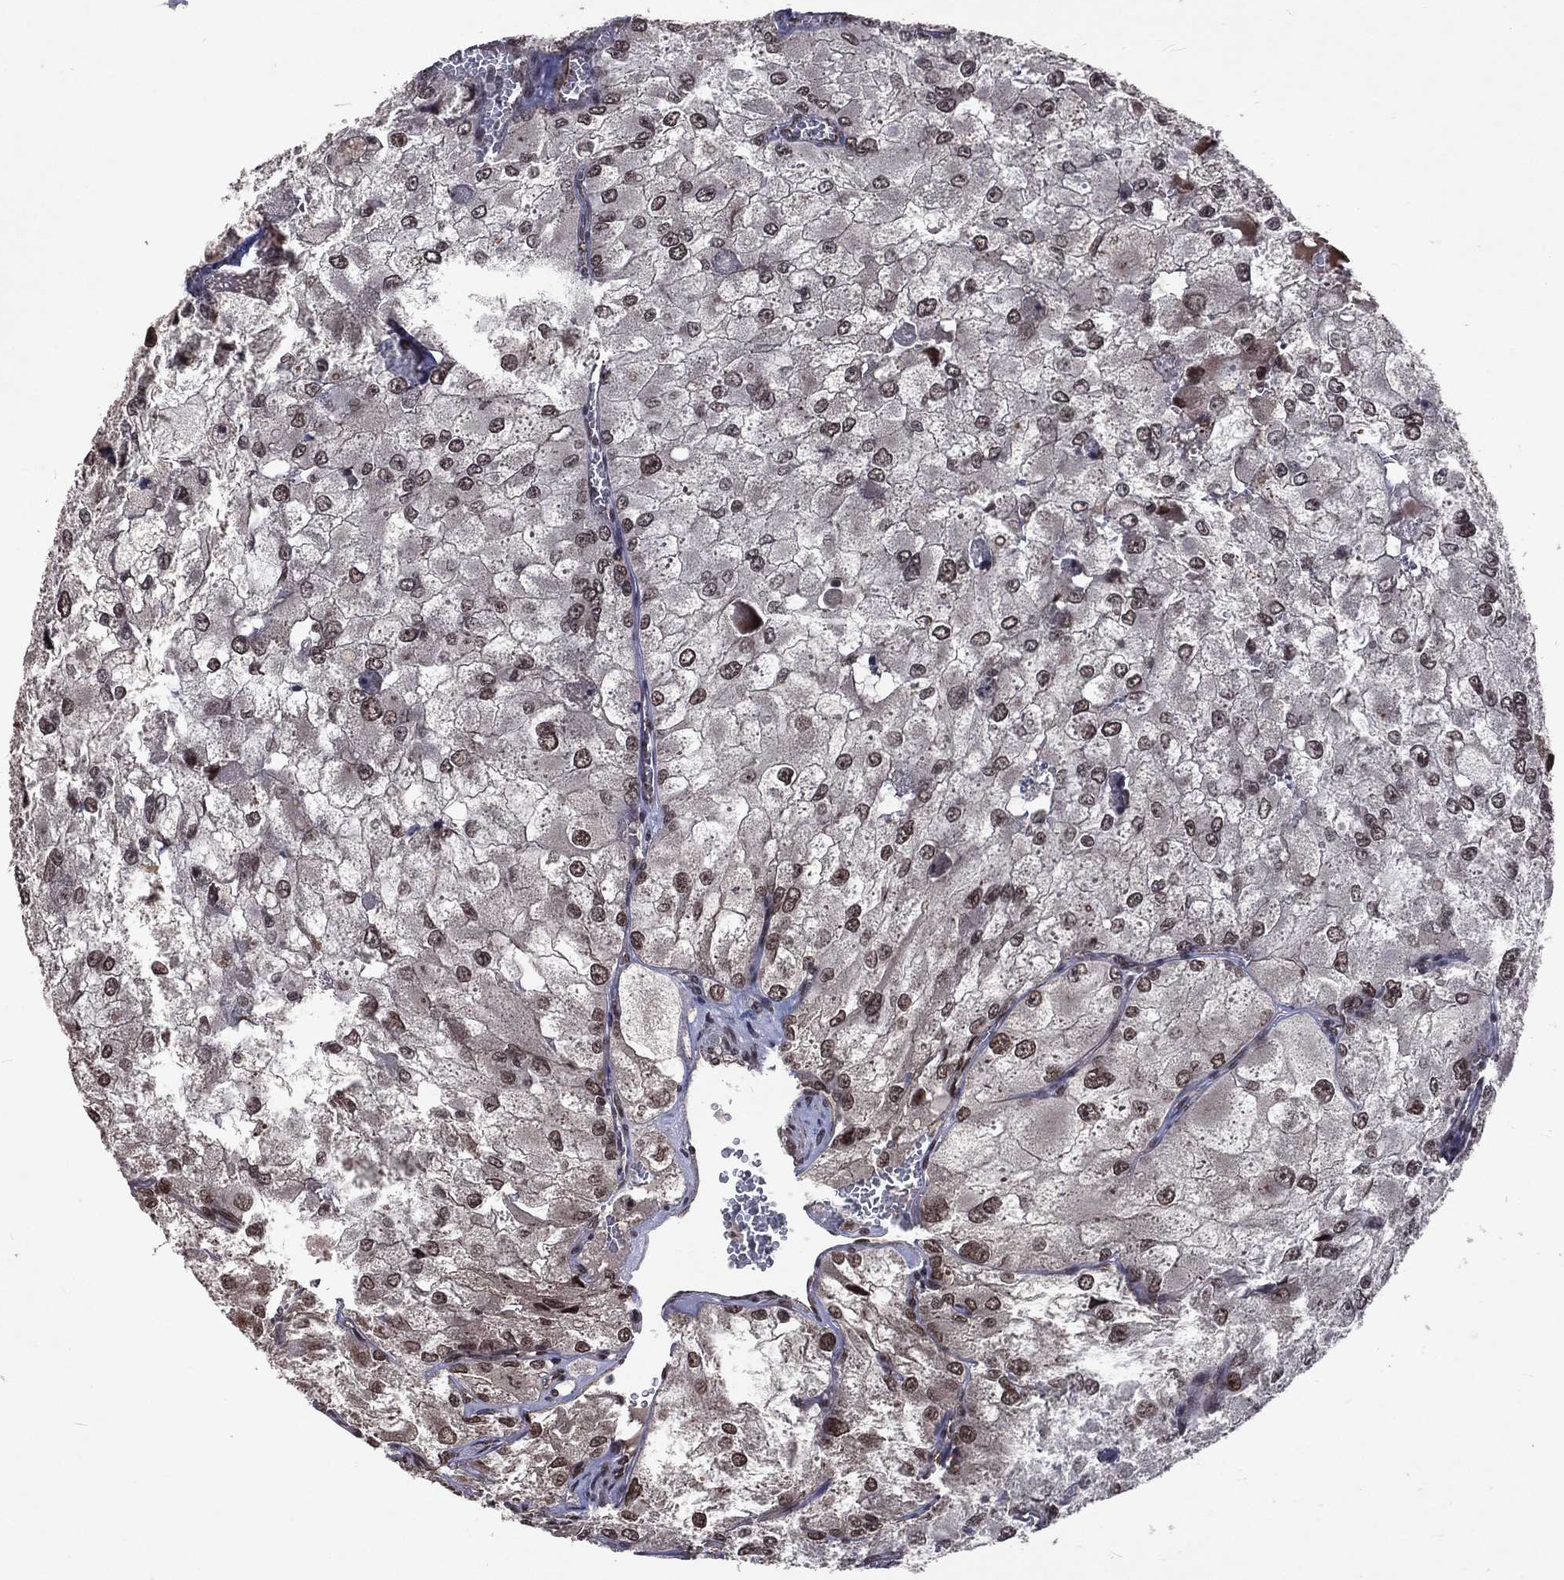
{"staining": {"intensity": "moderate", "quantity": "<25%", "location": "nuclear"}, "tissue": "renal cancer", "cell_type": "Tumor cells", "image_type": "cancer", "snomed": [{"axis": "morphology", "description": "Adenocarcinoma, NOS"}, {"axis": "topography", "description": "Kidney"}], "caption": "This is an image of IHC staining of renal cancer, which shows moderate positivity in the nuclear of tumor cells.", "gene": "DMAP1", "patient": {"sex": "female", "age": 70}}